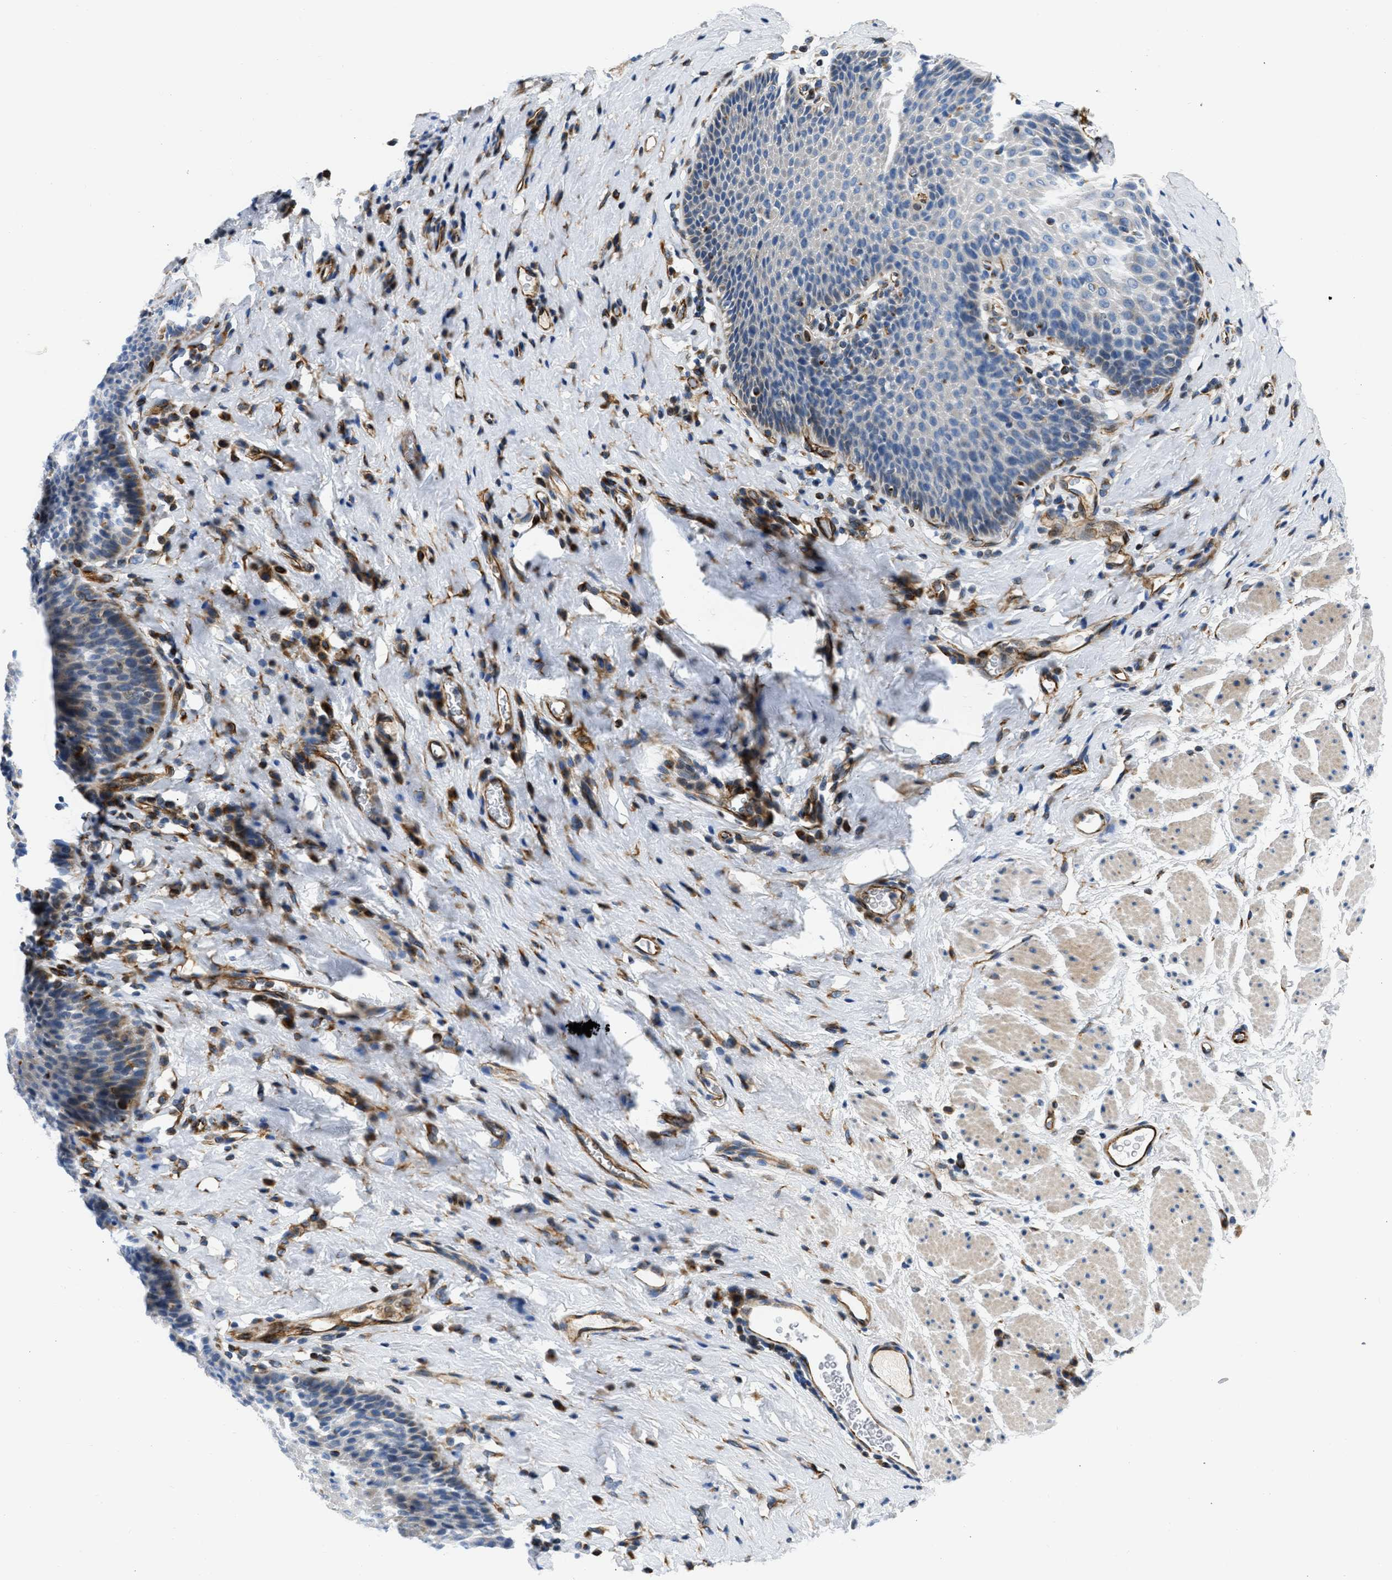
{"staining": {"intensity": "weak", "quantity": "25%-75%", "location": "cytoplasmic/membranous"}, "tissue": "esophagus", "cell_type": "Squamous epithelial cells", "image_type": "normal", "snomed": [{"axis": "morphology", "description": "Normal tissue, NOS"}, {"axis": "topography", "description": "Esophagus"}], "caption": "IHC of normal esophagus demonstrates low levels of weak cytoplasmic/membranous expression in approximately 25%-75% of squamous epithelial cells.", "gene": "ULK4", "patient": {"sex": "female", "age": 61}}